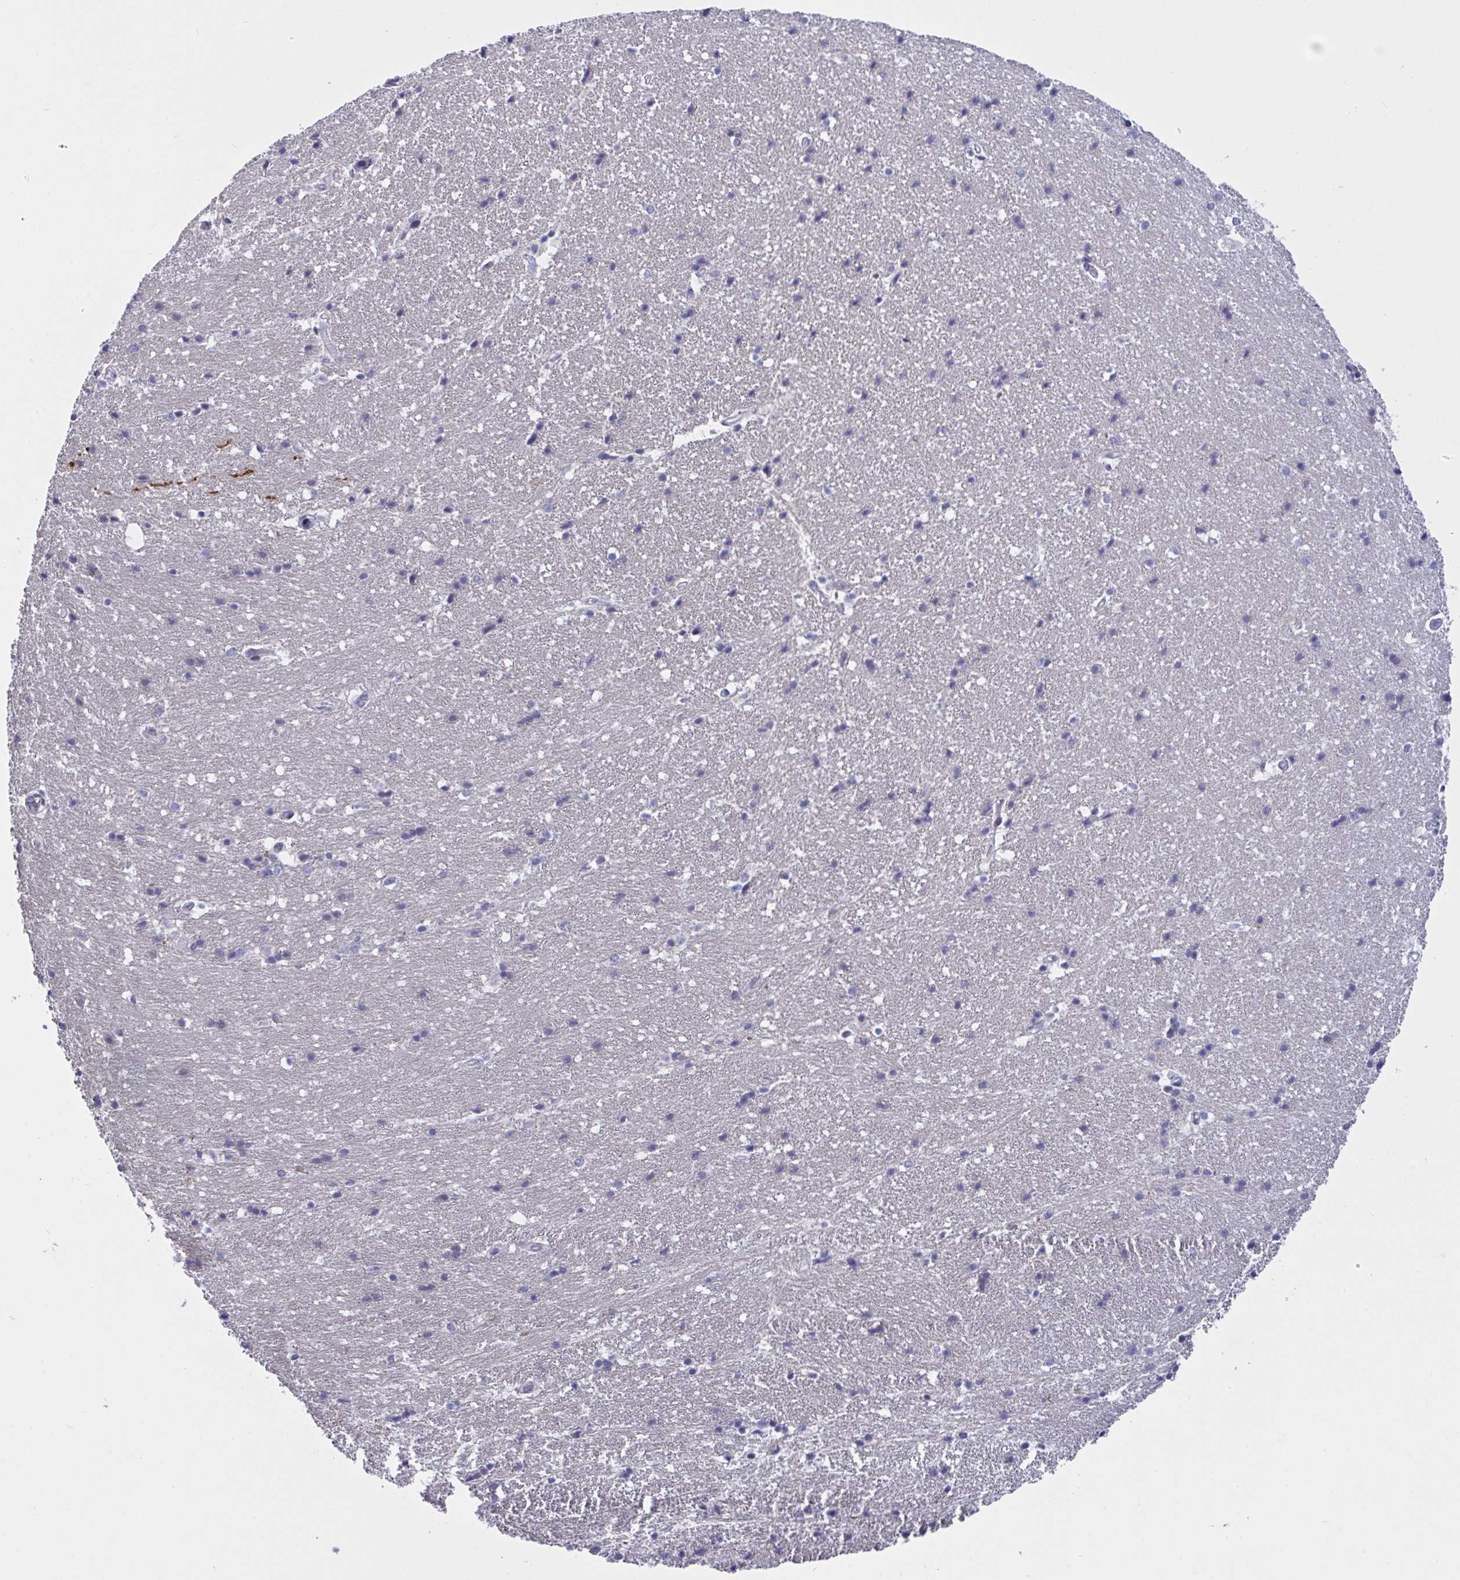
{"staining": {"intensity": "negative", "quantity": "none", "location": "none"}, "tissue": "hippocampus", "cell_type": "Glial cells", "image_type": "normal", "snomed": [{"axis": "morphology", "description": "Normal tissue, NOS"}, {"axis": "topography", "description": "Hippocampus"}], "caption": "Glial cells are negative for protein expression in normal human hippocampus.", "gene": "FBXL22", "patient": {"sex": "male", "age": 63}}